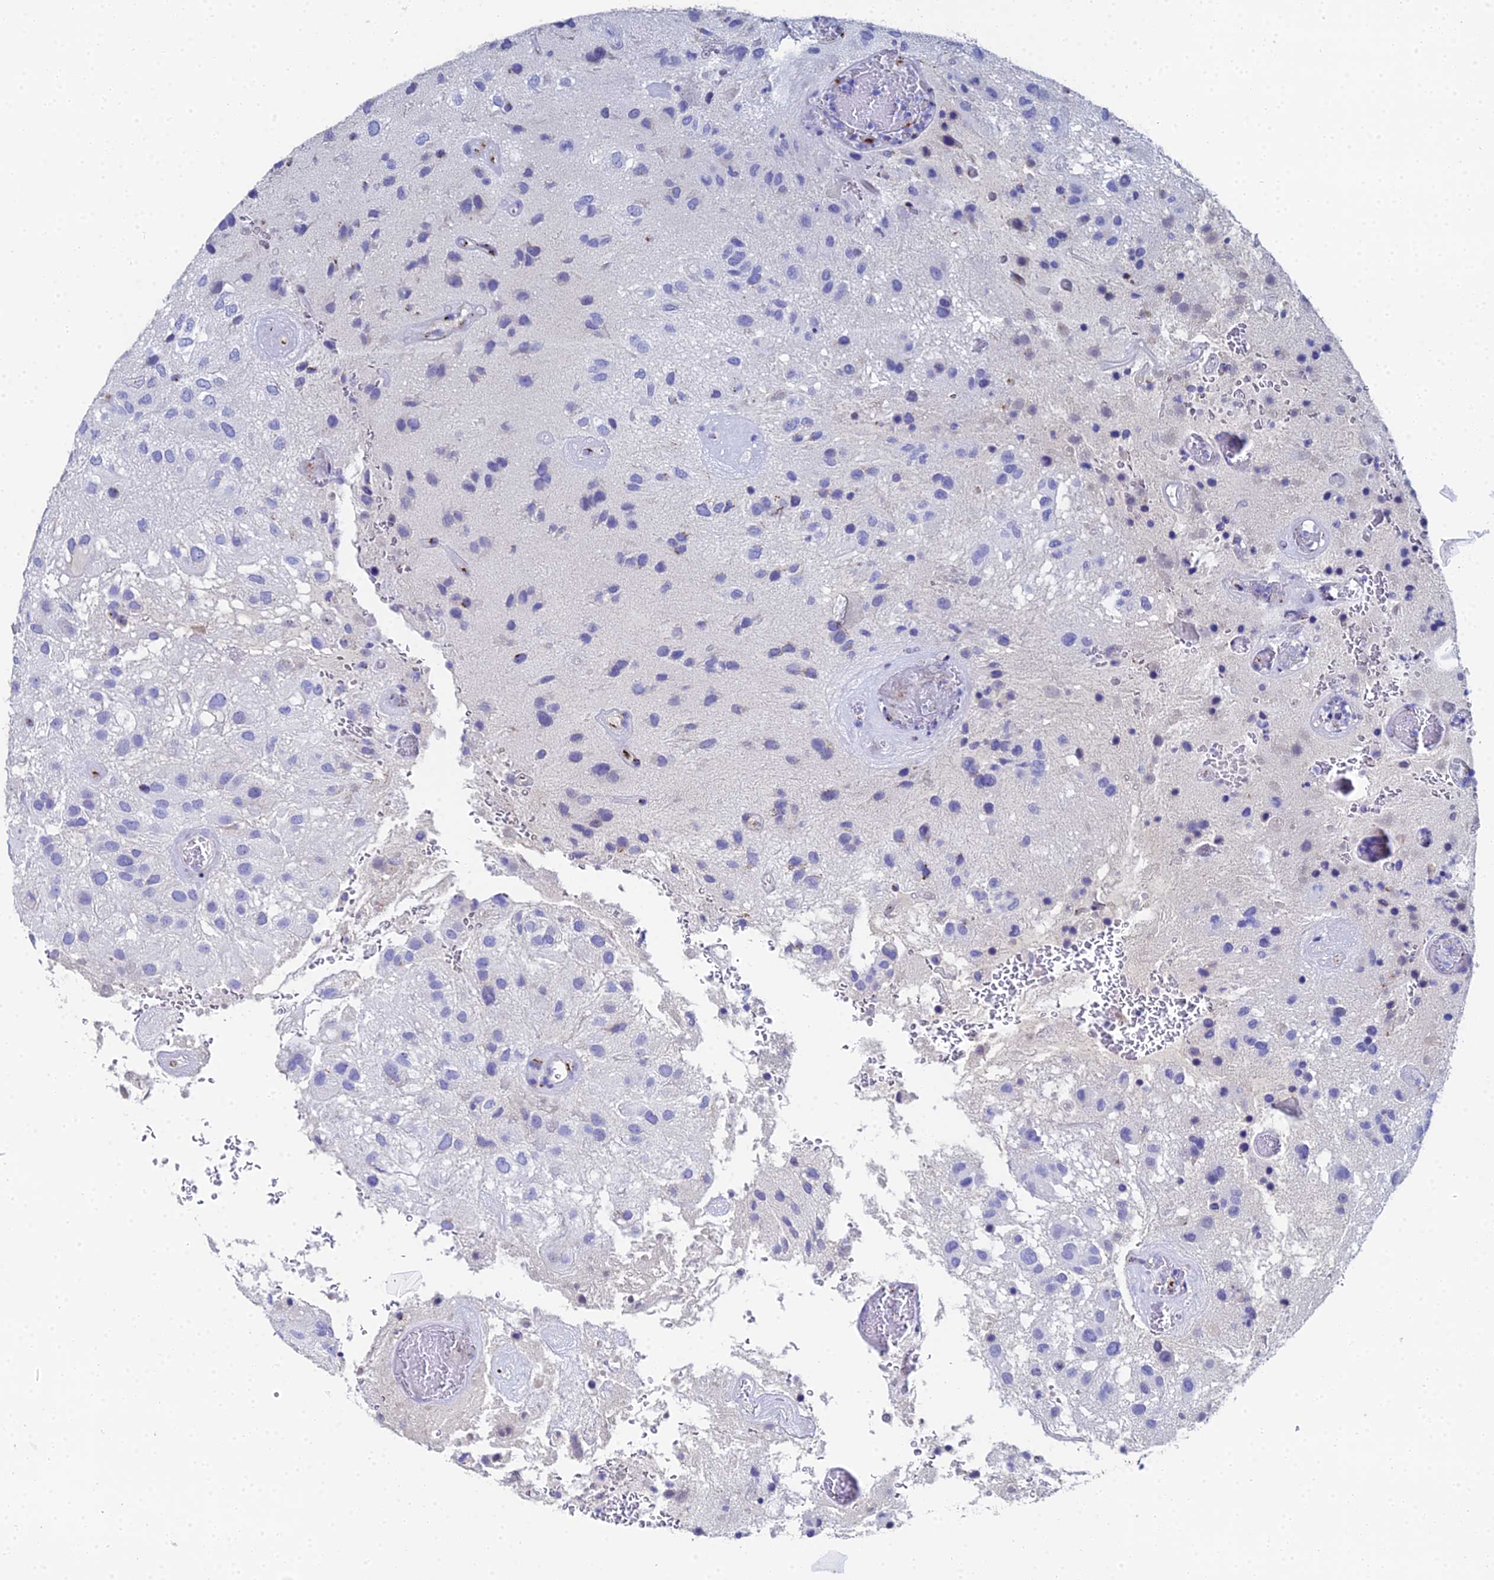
{"staining": {"intensity": "negative", "quantity": "none", "location": "none"}, "tissue": "glioma", "cell_type": "Tumor cells", "image_type": "cancer", "snomed": [{"axis": "morphology", "description": "Glioma, malignant, Low grade"}, {"axis": "topography", "description": "Brain"}], "caption": "The micrograph reveals no significant positivity in tumor cells of glioma. (Immunohistochemistry, brightfield microscopy, high magnification).", "gene": "ENSG00000268674", "patient": {"sex": "male", "age": 66}}